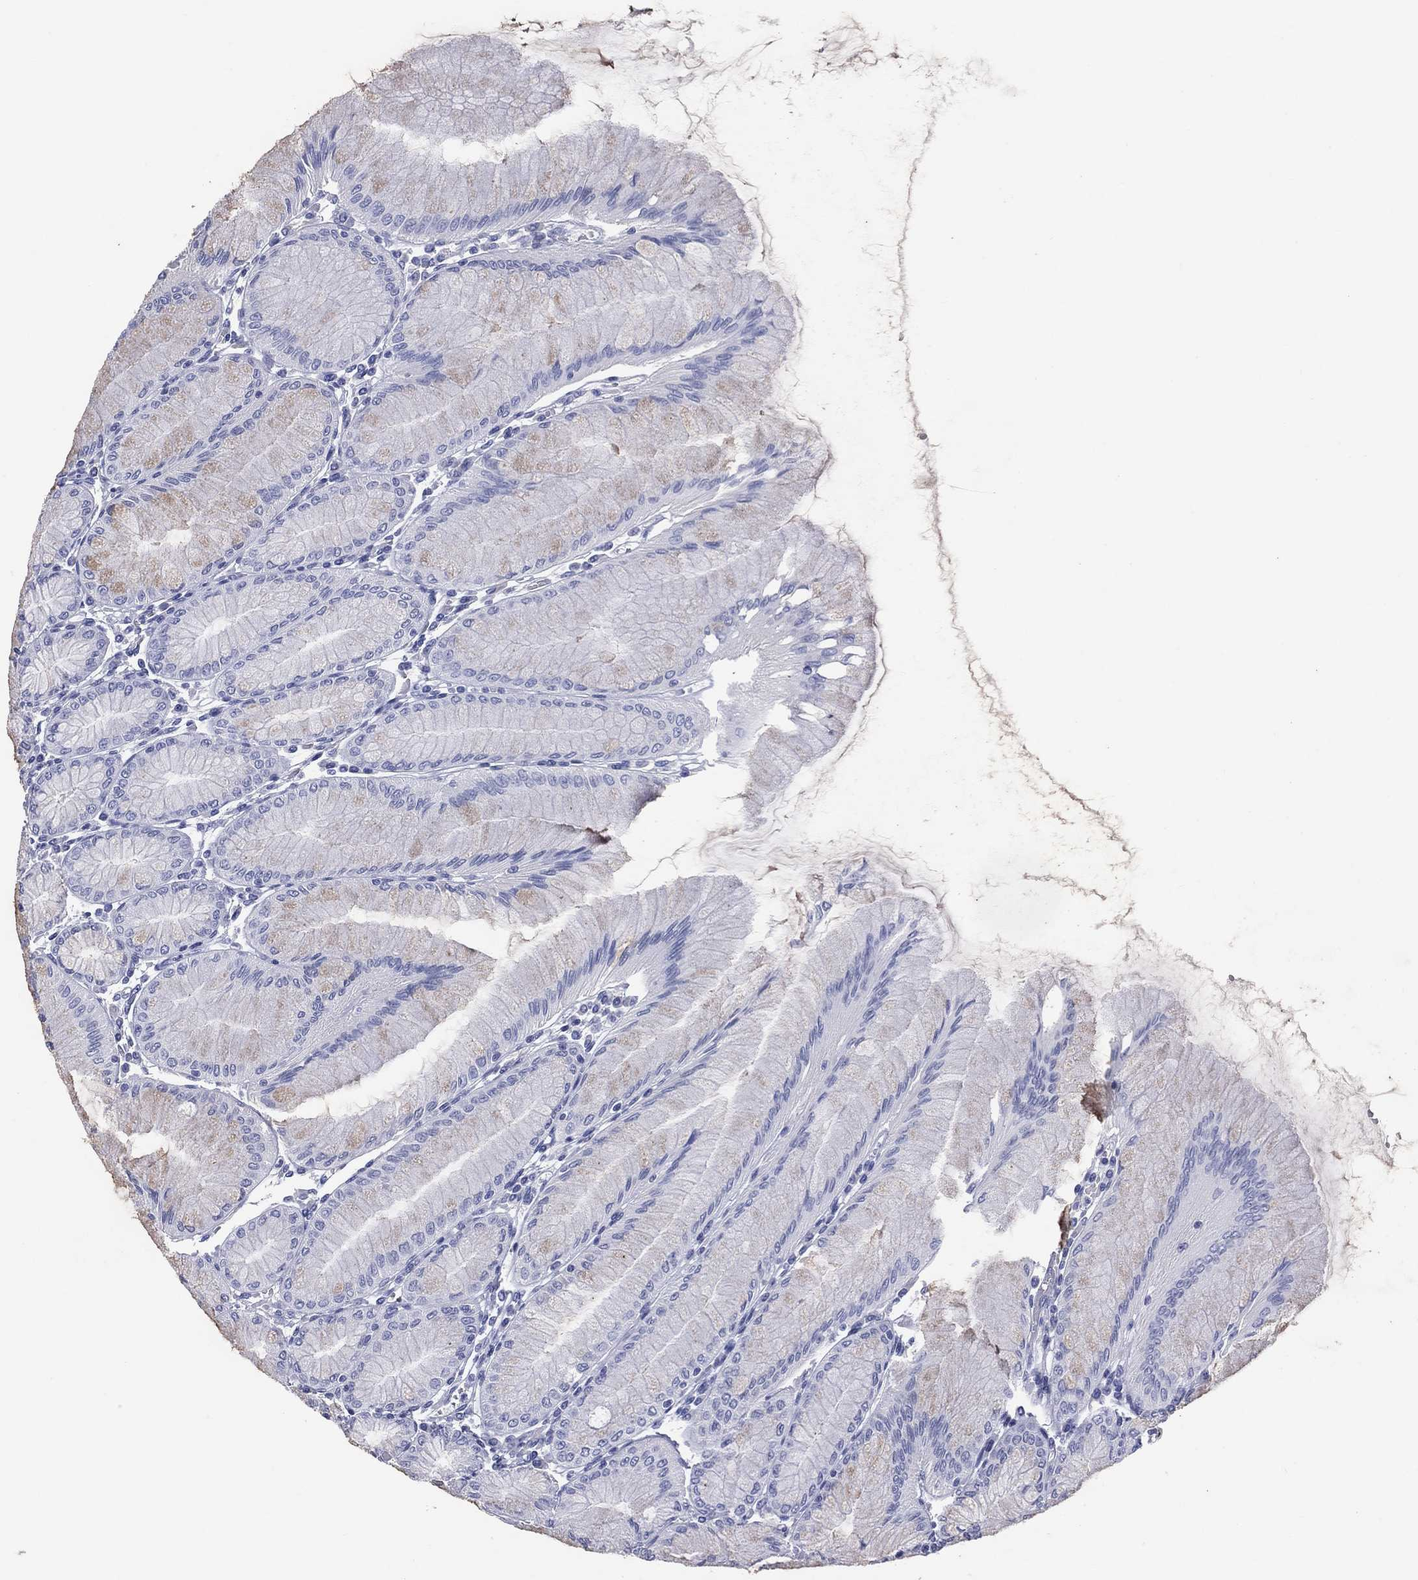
{"staining": {"intensity": "negative", "quantity": "none", "location": "none"}, "tissue": "stomach", "cell_type": "Glandular cells", "image_type": "normal", "snomed": [{"axis": "morphology", "description": "Normal tissue, NOS"}, {"axis": "topography", "description": "Stomach"}], "caption": "An IHC image of benign stomach is shown. There is no staining in glandular cells of stomach. (DAB (3,3'-diaminobenzidine) immunohistochemistry with hematoxylin counter stain).", "gene": "MLN", "patient": {"sex": "female", "age": 57}}